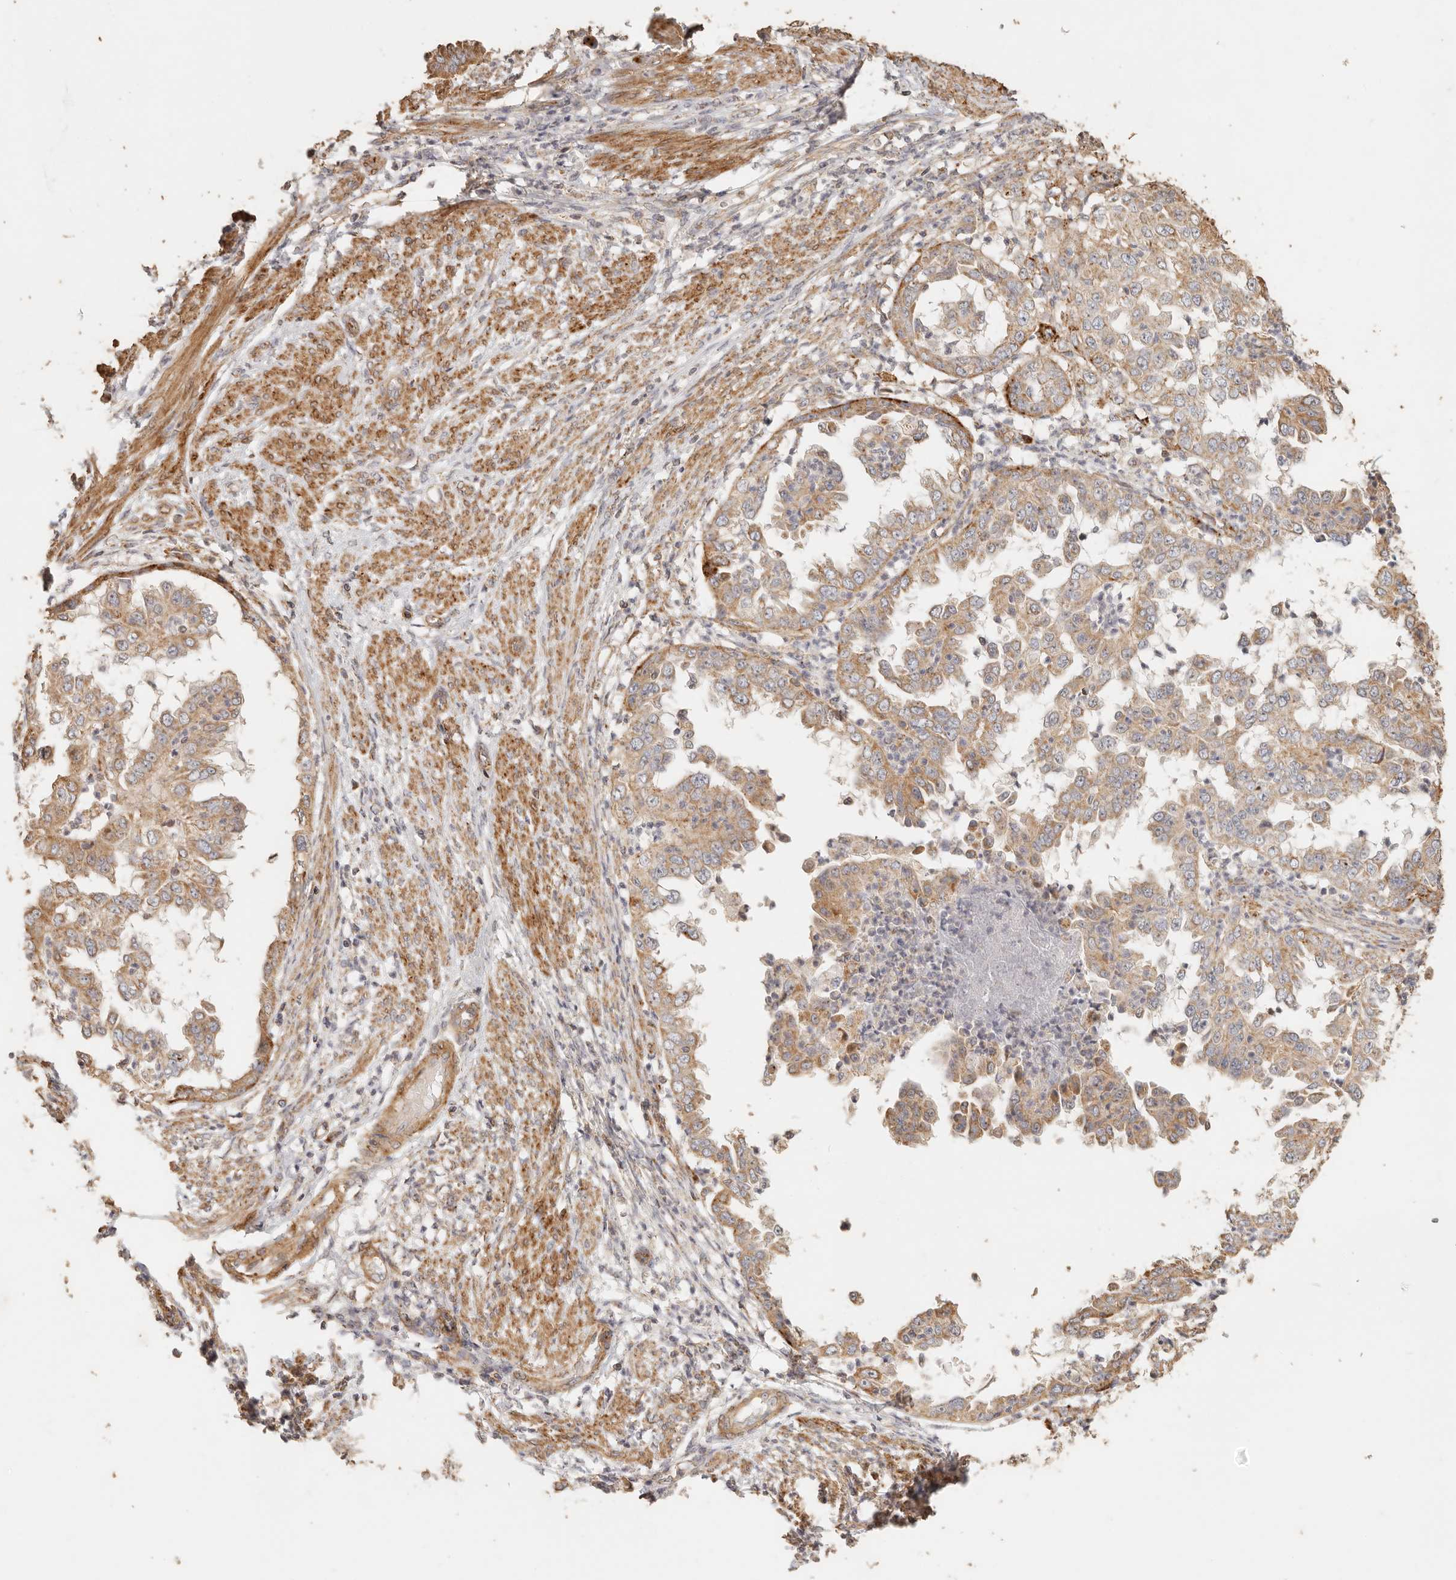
{"staining": {"intensity": "moderate", "quantity": ">75%", "location": "cytoplasmic/membranous"}, "tissue": "endometrial cancer", "cell_type": "Tumor cells", "image_type": "cancer", "snomed": [{"axis": "morphology", "description": "Adenocarcinoma, NOS"}, {"axis": "topography", "description": "Endometrium"}], "caption": "Immunohistochemistry (IHC) staining of endometrial cancer (adenocarcinoma), which exhibits medium levels of moderate cytoplasmic/membranous expression in approximately >75% of tumor cells indicating moderate cytoplasmic/membranous protein positivity. The staining was performed using DAB (3,3'-diaminobenzidine) (brown) for protein detection and nuclei were counterstained in hematoxylin (blue).", "gene": "PTPN22", "patient": {"sex": "female", "age": 85}}